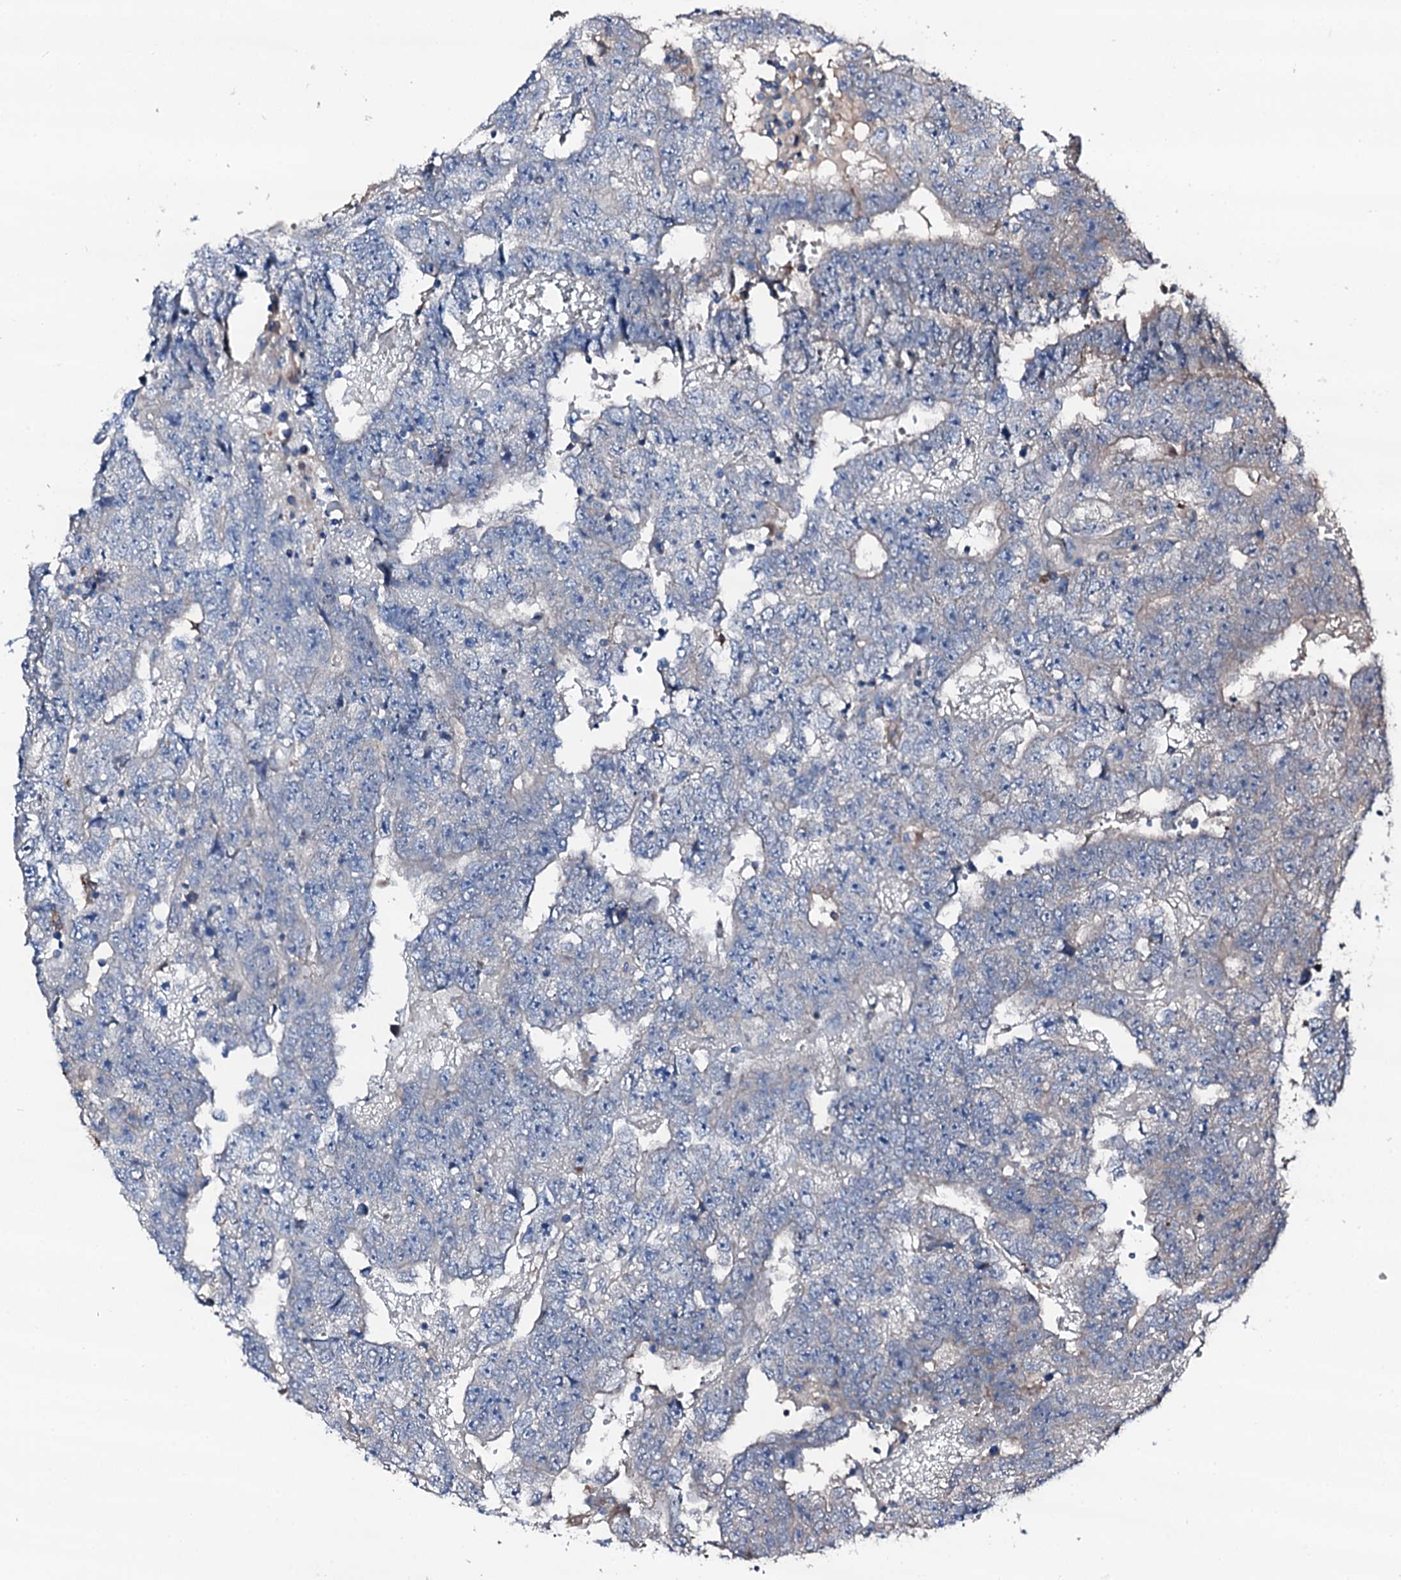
{"staining": {"intensity": "negative", "quantity": "none", "location": "none"}, "tissue": "testis cancer", "cell_type": "Tumor cells", "image_type": "cancer", "snomed": [{"axis": "morphology", "description": "Carcinoma, Embryonal, NOS"}, {"axis": "topography", "description": "Testis"}], "caption": "Tumor cells show no significant staining in testis embryonal carcinoma.", "gene": "TRAFD1", "patient": {"sex": "male", "age": 25}}